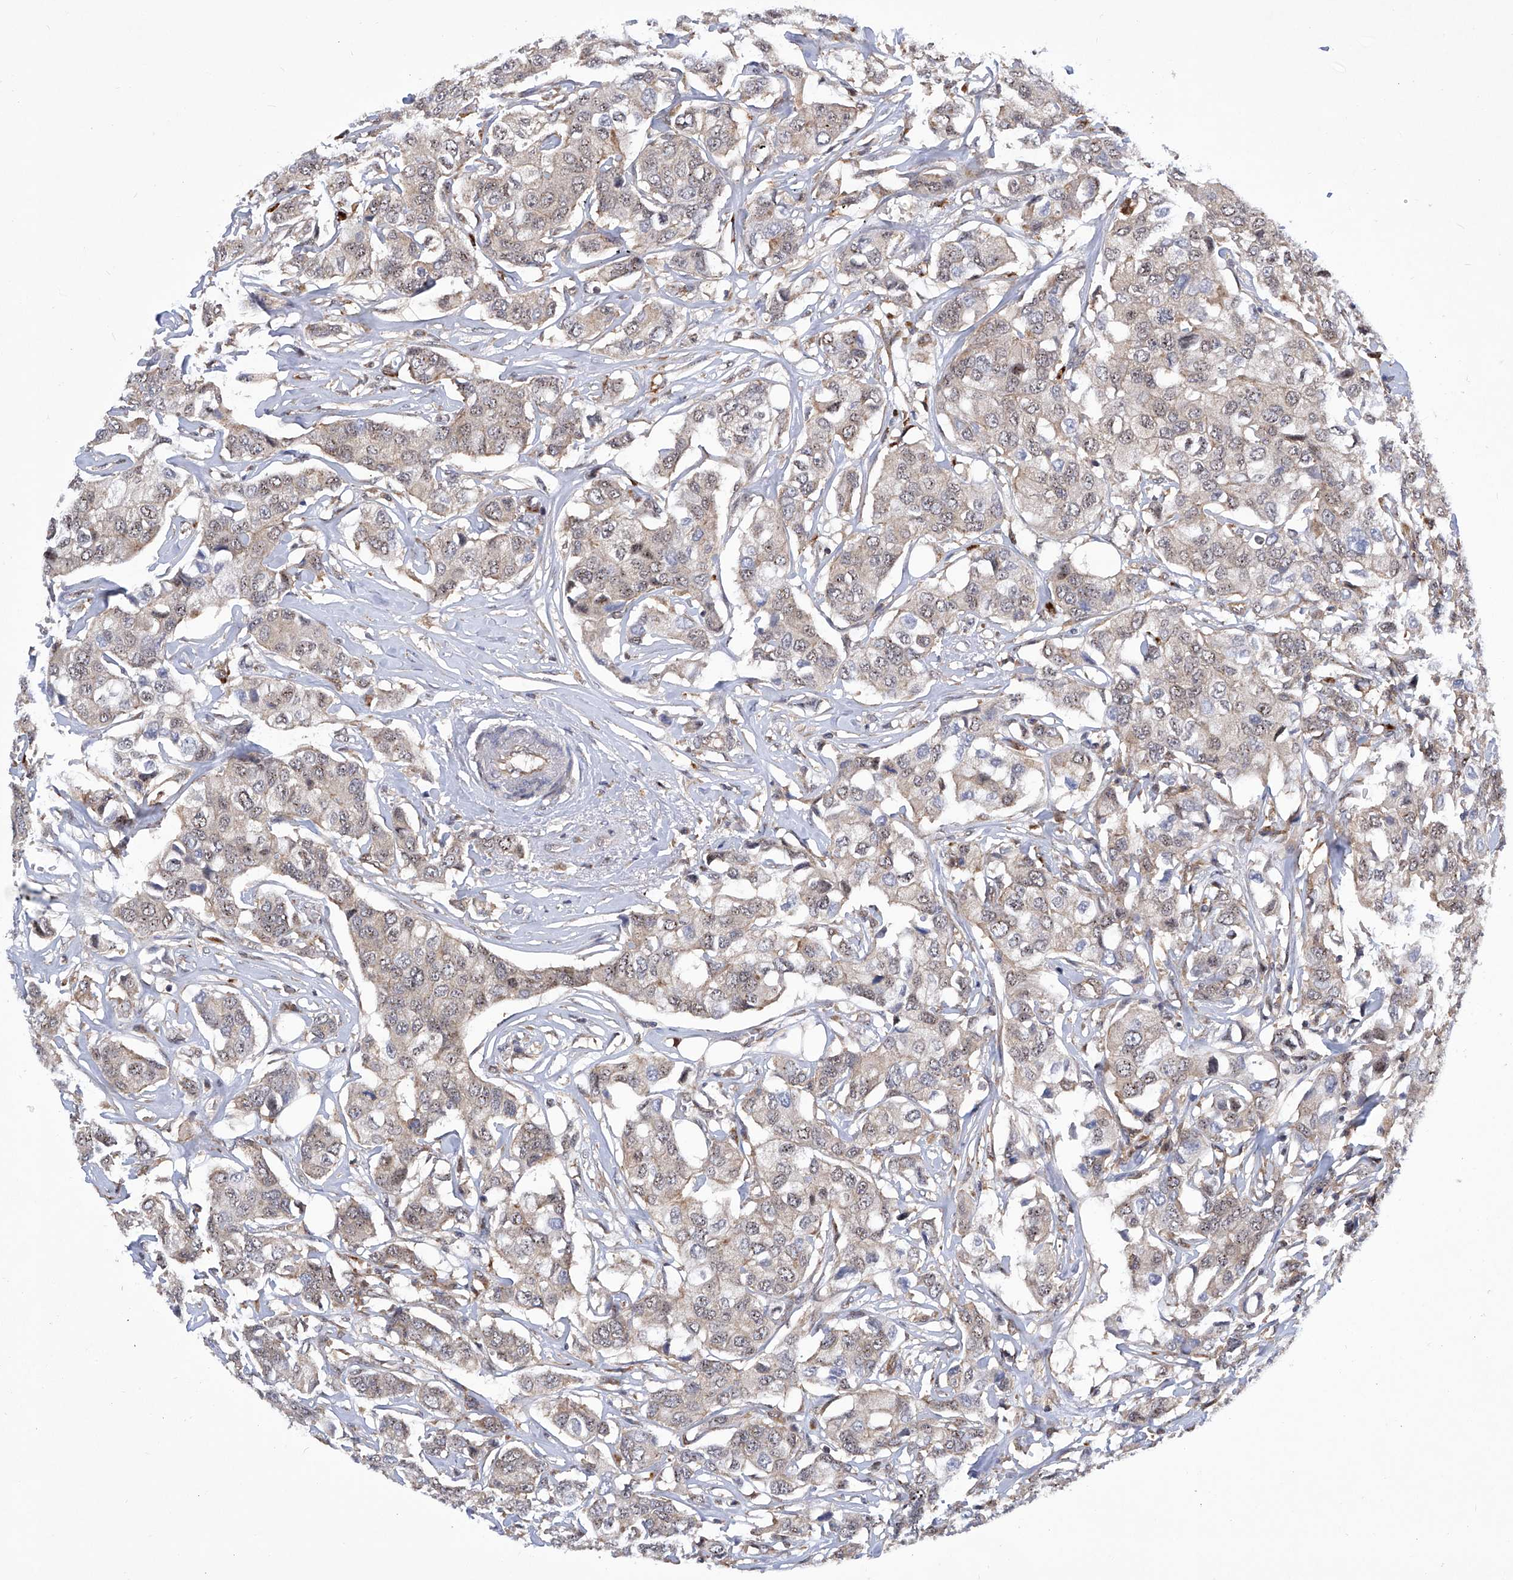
{"staining": {"intensity": "weak", "quantity": "<25%", "location": "cytoplasmic/membranous"}, "tissue": "breast cancer", "cell_type": "Tumor cells", "image_type": "cancer", "snomed": [{"axis": "morphology", "description": "Duct carcinoma"}, {"axis": "topography", "description": "Breast"}], "caption": "An immunohistochemistry (IHC) photomicrograph of breast infiltrating ductal carcinoma is shown. There is no staining in tumor cells of breast infiltrating ductal carcinoma.", "gene": "CISH", "patient": {"sex": "female", "age": 80}}